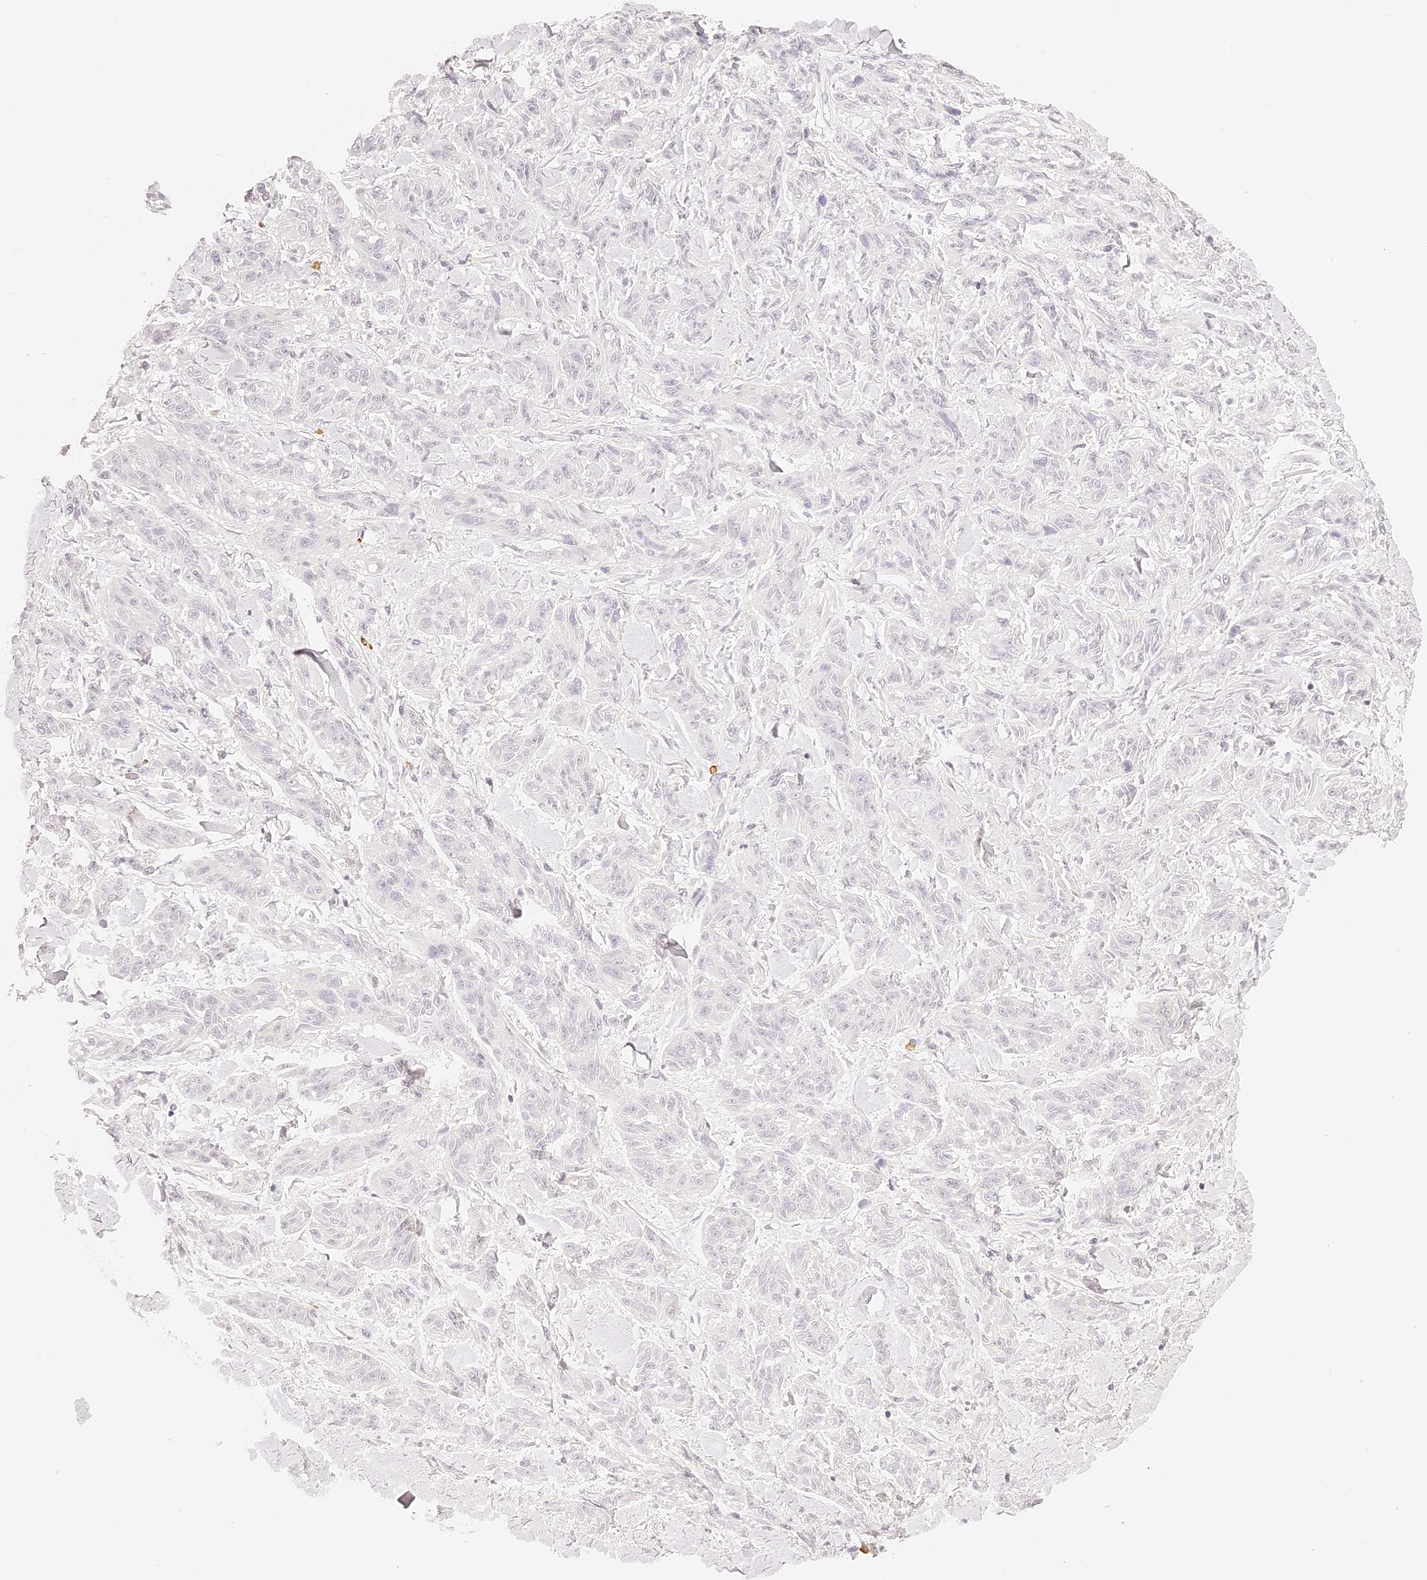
{"staining": {"intensity": "negative", "quantity": "none", "location": "none"}, "tissue": "melanoma", "cell_type": "Tumor cells", "image_type": "cancer", "snomed": [{"axis": "morphology", "description": "Malignant melanoma, NOS"}, {"axis": "topography", "description": "Skin"}], "caption": "There is no significant expression in tumor cells of melanoma. (Brightfield microscopy of DAB IHC at high magnification).", "gene": "TRIM45", "patient": {"sex": "male", "age": 53}}